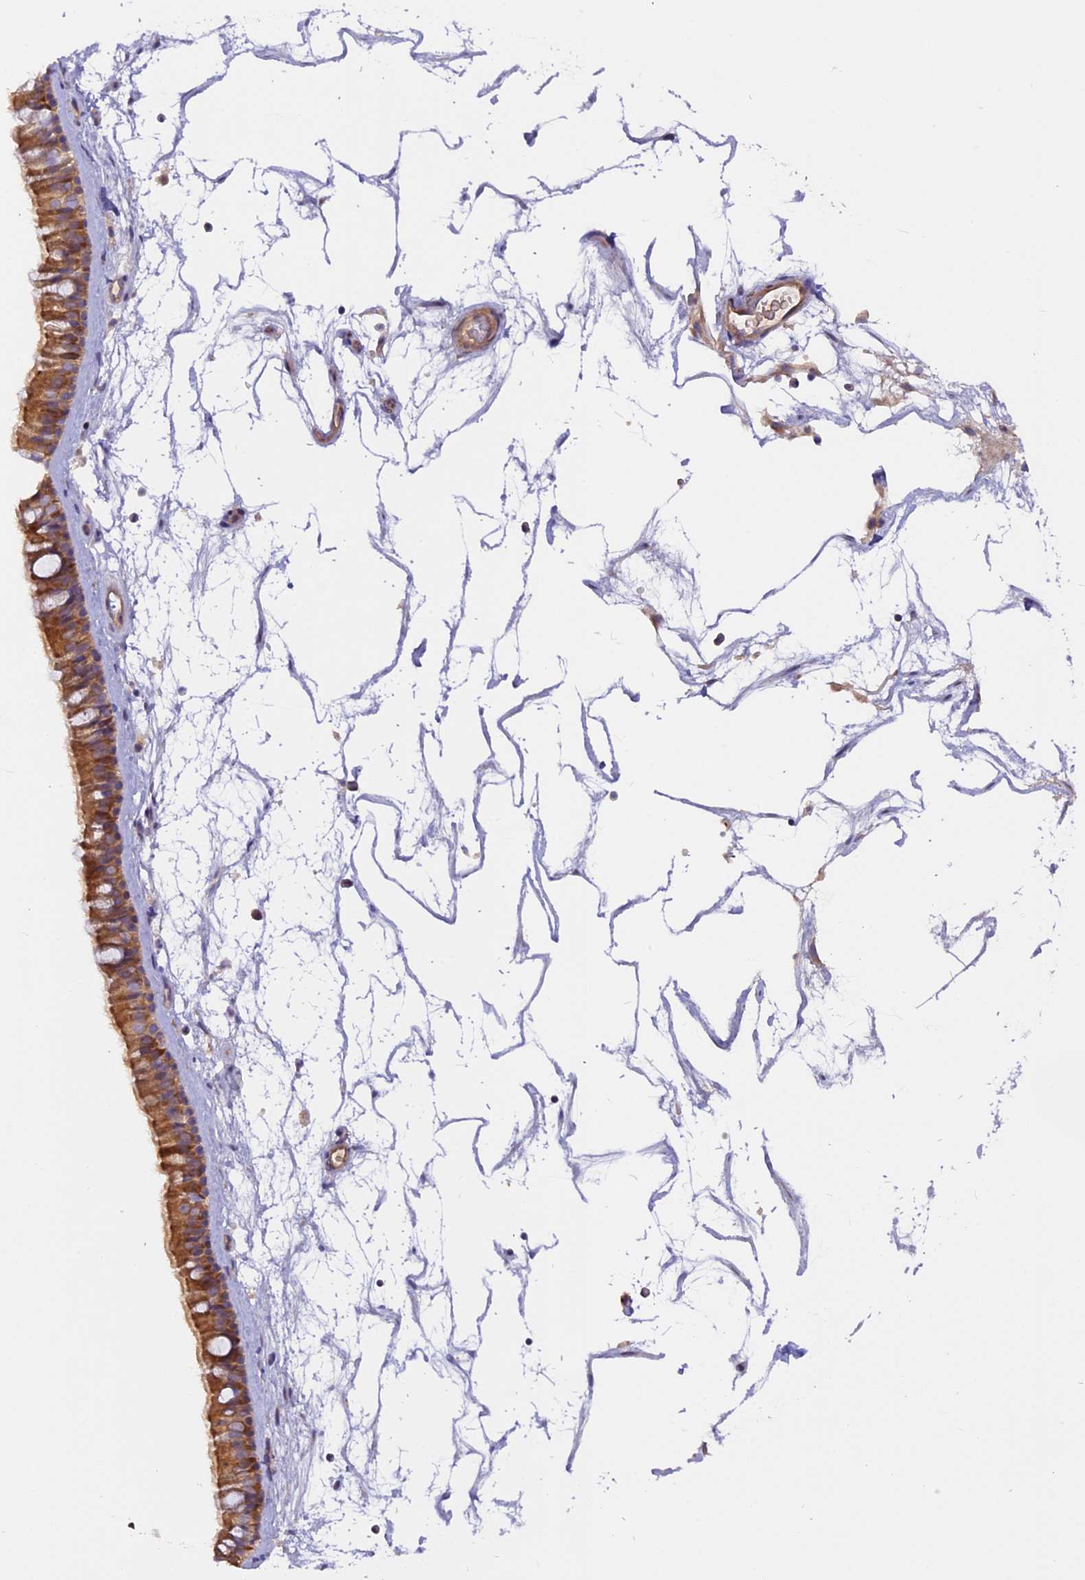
{"staining": {"intensity": "moderate", "quantity": ">75%", "location": "cytoplasmic/membranous"}, "tissue": "nasopharynx", "cell_type": "Respiratory epithelial cells", "image_type": "normal", "snomed": [{"axis": "morphology", "description": "Normal tissue, NOS"}, {"axis": "topography", "description": "Nasopharynx"}], "caption": "This photomicrograph reveals immunohistochemistry staining of unremarkable human nasopharynx, with medium moderate cytoplasmic/membranous expression in approximately >75% of respiratory epithelial cells.", "gene": "FAM98C", "patient": {"sex": "male", "age": 64}}